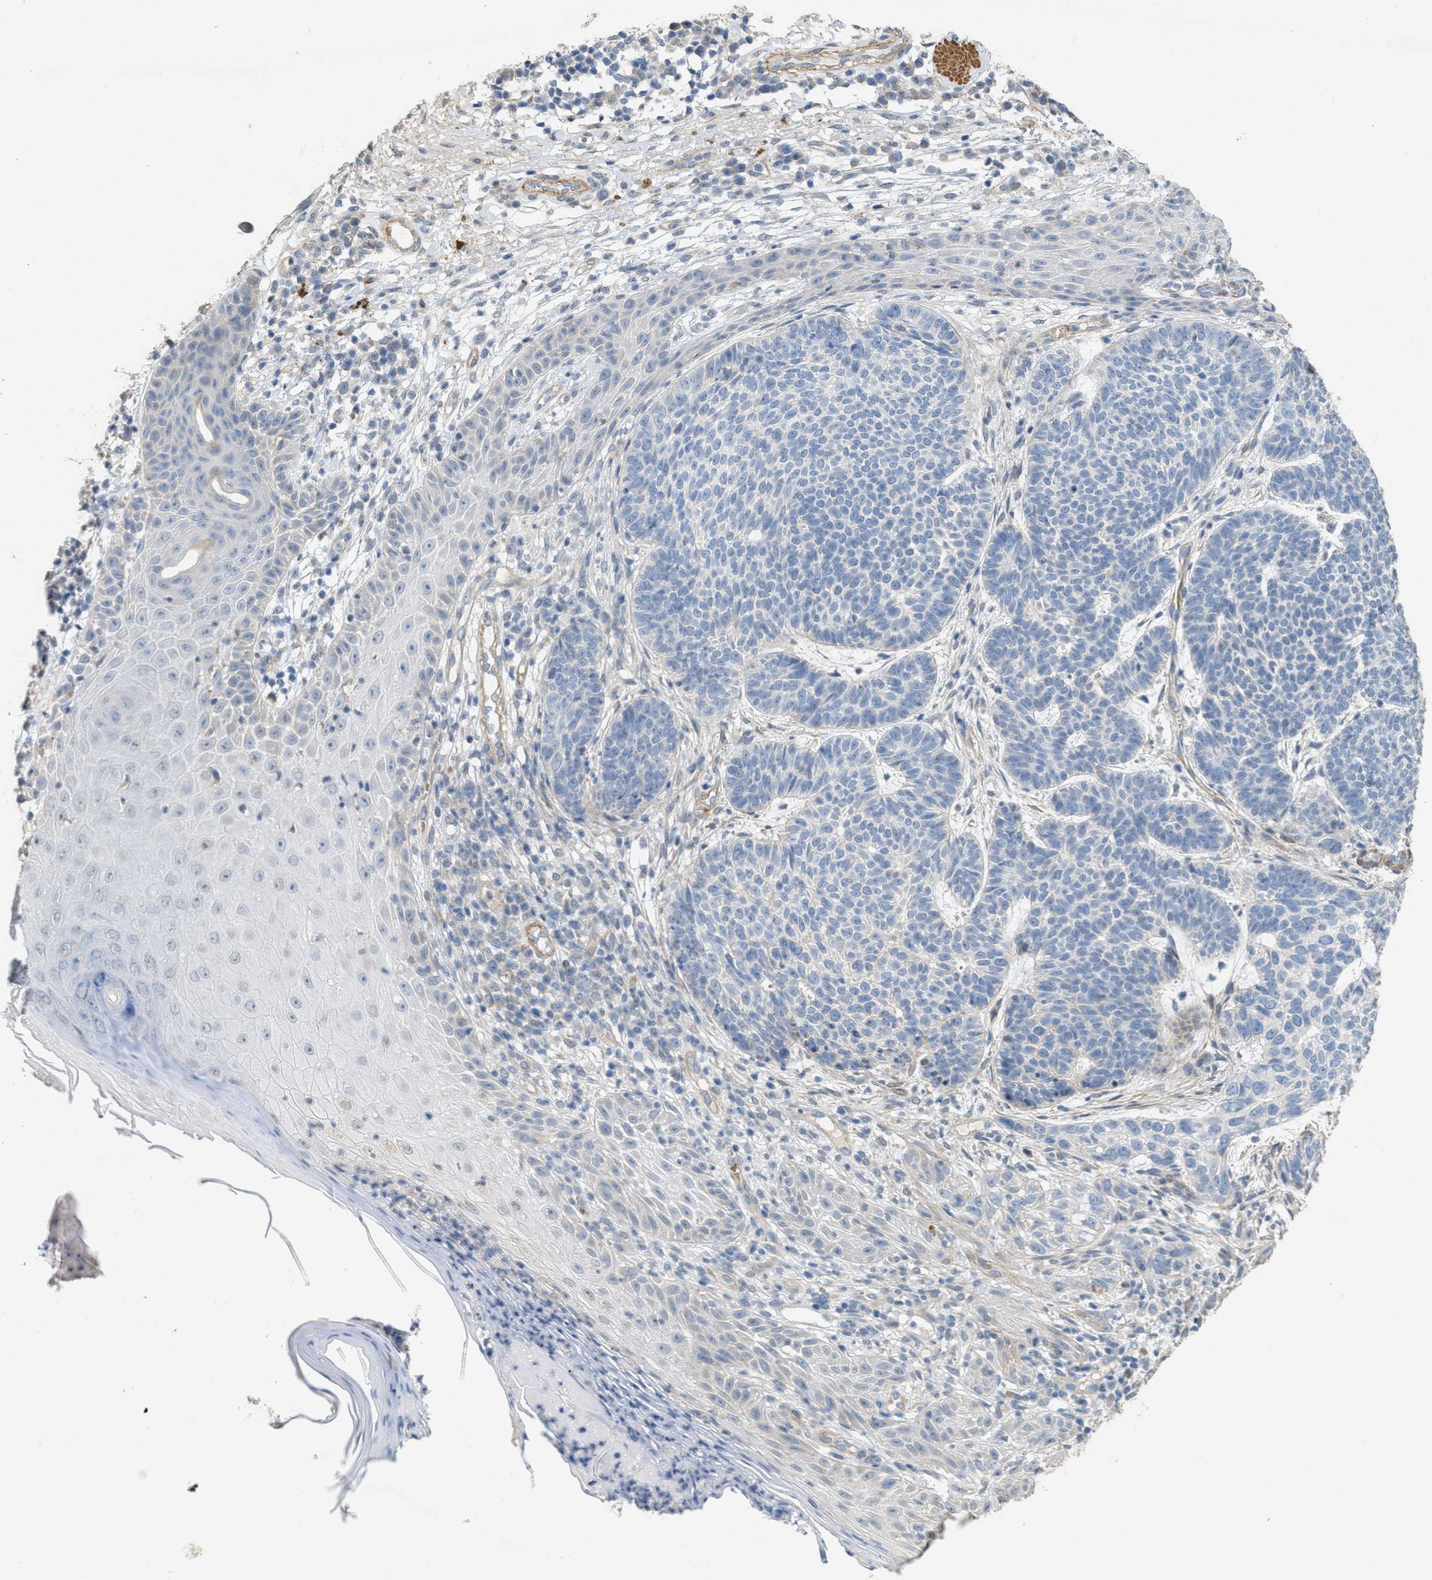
{"staining": {"intensity": "negative", "quantity": "none", "location": "none"}, "tissue": "skin cancer", "cell_type": "Tumor cells", "image_type": "cancer", "snomed": [{"axis": "morphology", "description": "Normal tissue, NOS"}, {"axis": "morphology", "description": "Basal cell carcinoma"}, {"axis": "topography", "description": "Skin"}], "caption": "Tumor cells are negative for protein expression in human skin cancer.", "gene": "MRS2", "patient": {"sex": "male", "age": 79}}